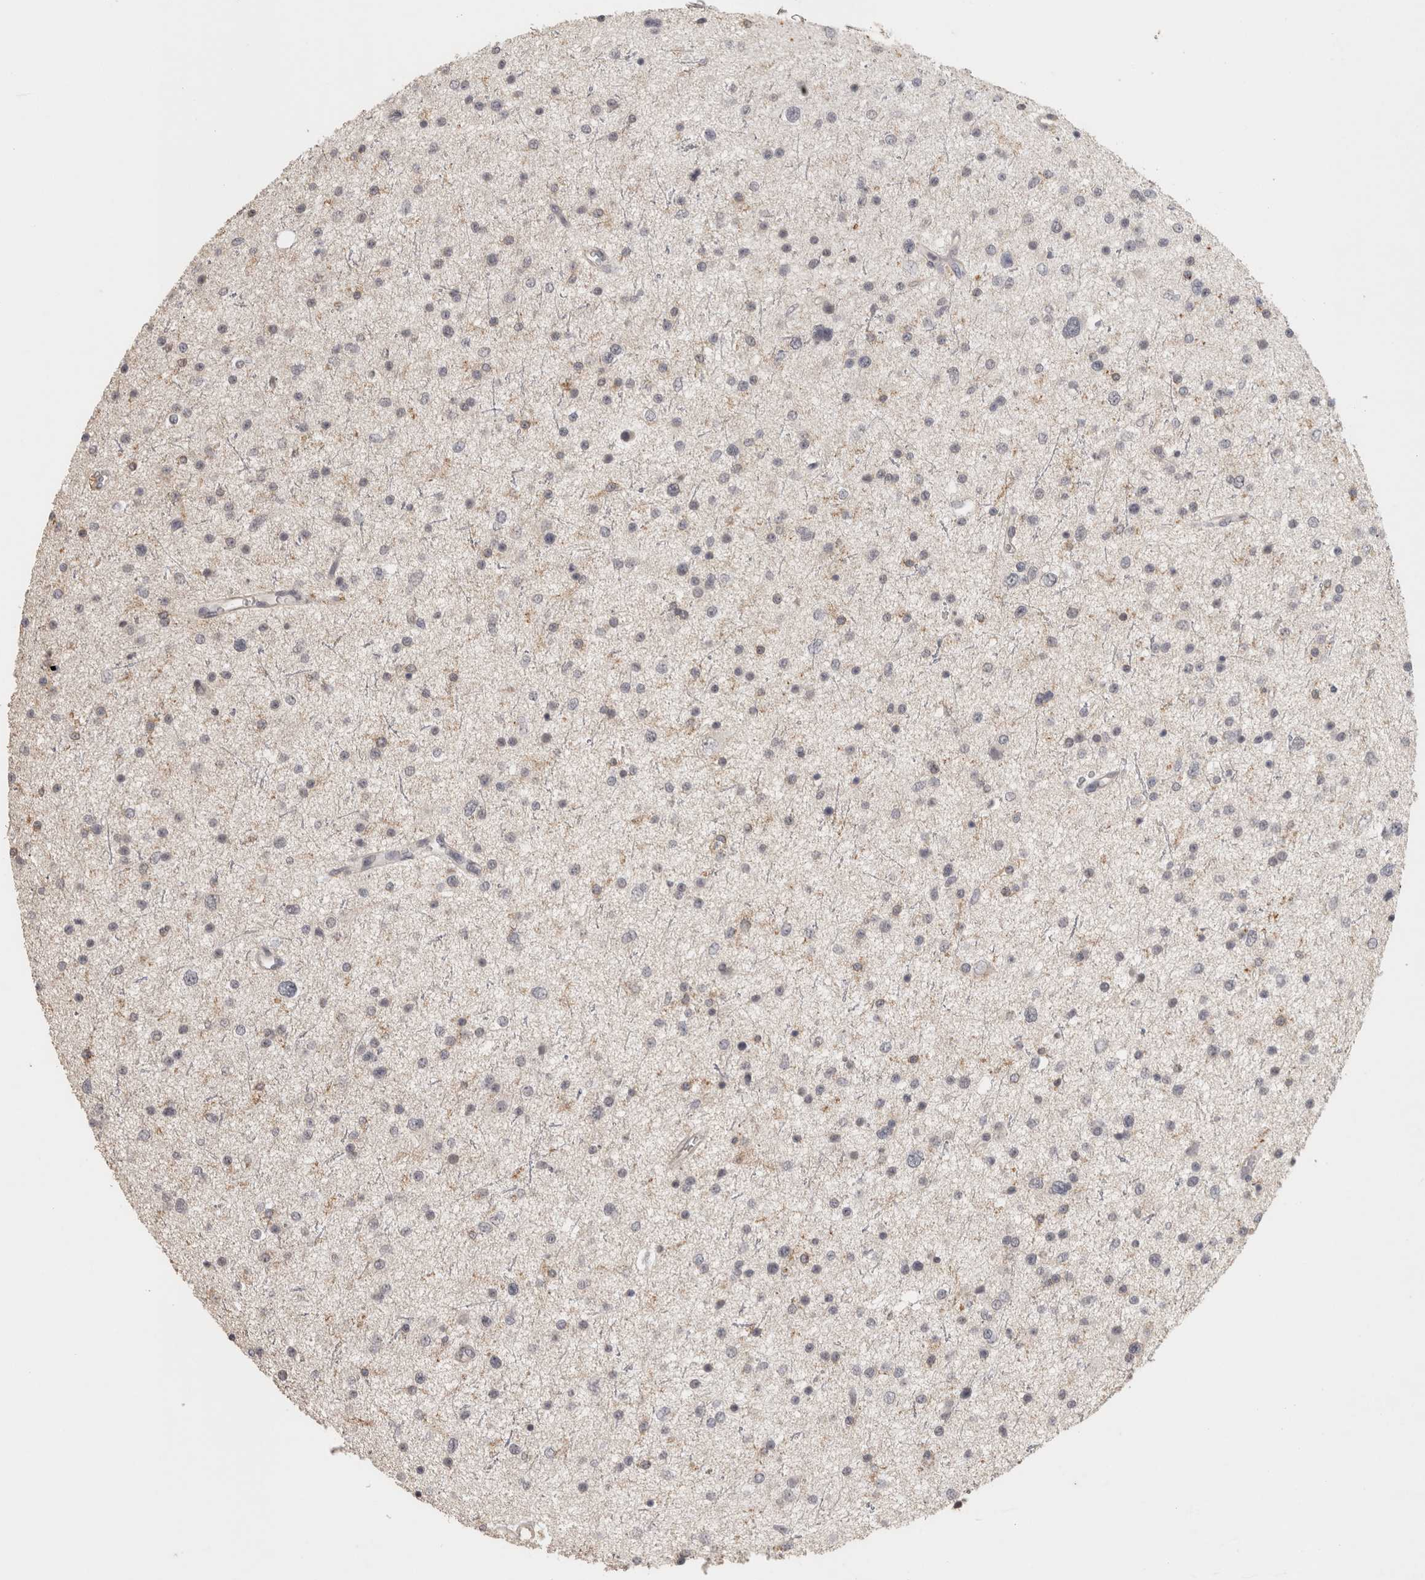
{"staining": {"intensity": "negative", "quantity": "none", "location": "none"}, "tissue": "glioma", "cell_type": "Tumor cells", "image_type": "cancer", "snomed": [{"axis": "morphology", "description": "Glioma, malignant, Low grade"}, {"axis": "topography", "description": "Brain"}], "caption": "Tumor cells are negative for brown protein staining in malignant glioma (low-grade).", "gene": "HAVCR2", "patient": {"sex": "female", "age": 37}}